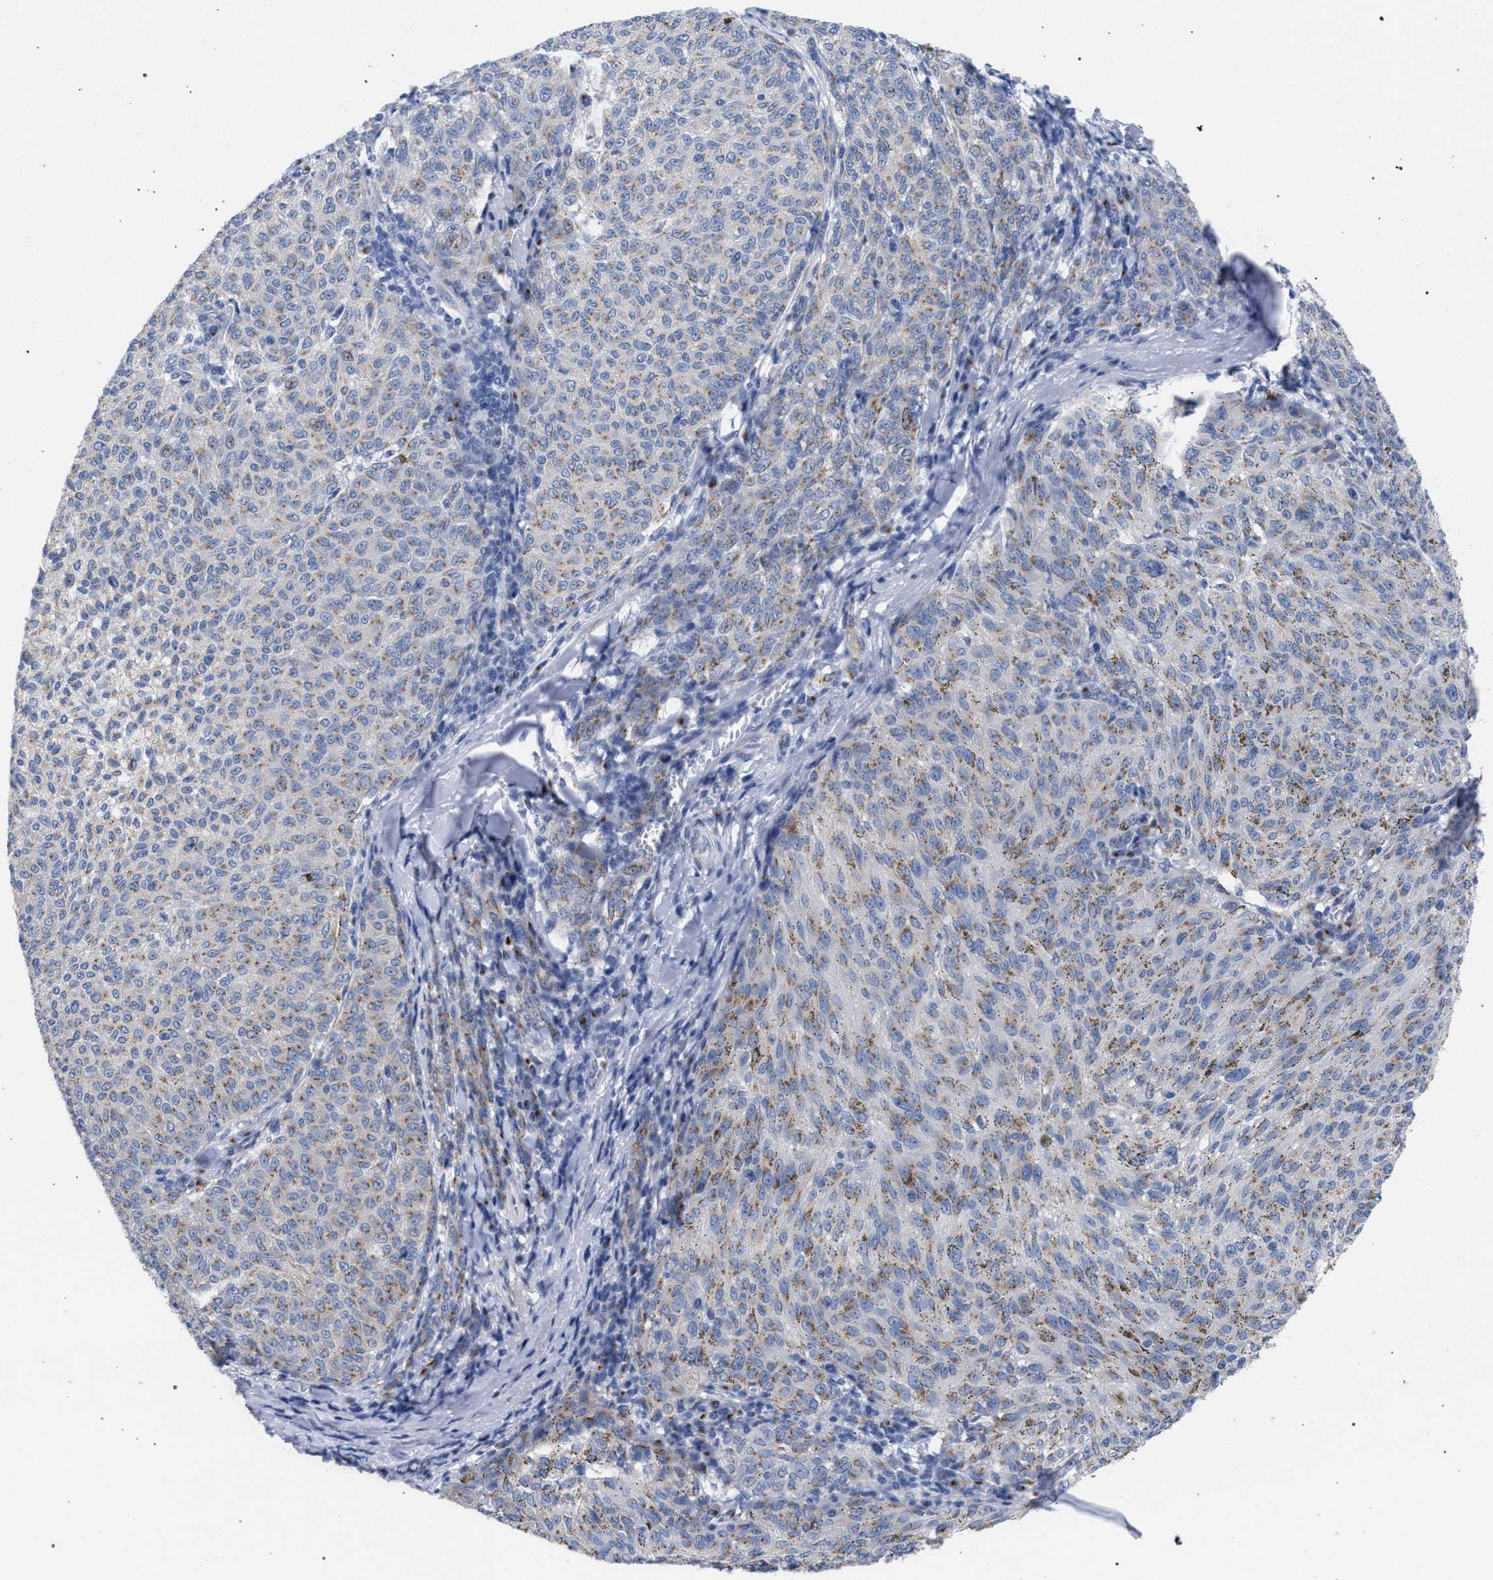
{"staining": {"intensity": "weak", "quantity": "25%-75%", "location": "cytoplasmic/membranous"}, "tissue": "melanoma", "cell_type": "Tumor cells", "image_type": "cancer", "snomed": [{"axis": "morphology", "description": "Malignant melanoma, NOS"}, {"axis": "topography", "description": "Skin"}], "caption": "A micrograph showing weak cytoplasmic/membranous expression in about 25%-75% of tumor cells in melanoma, as visualized by brown immunohistochemical staining.", "gene": "GOLGA2", "patient": {"sex": "female", "age": 72}}